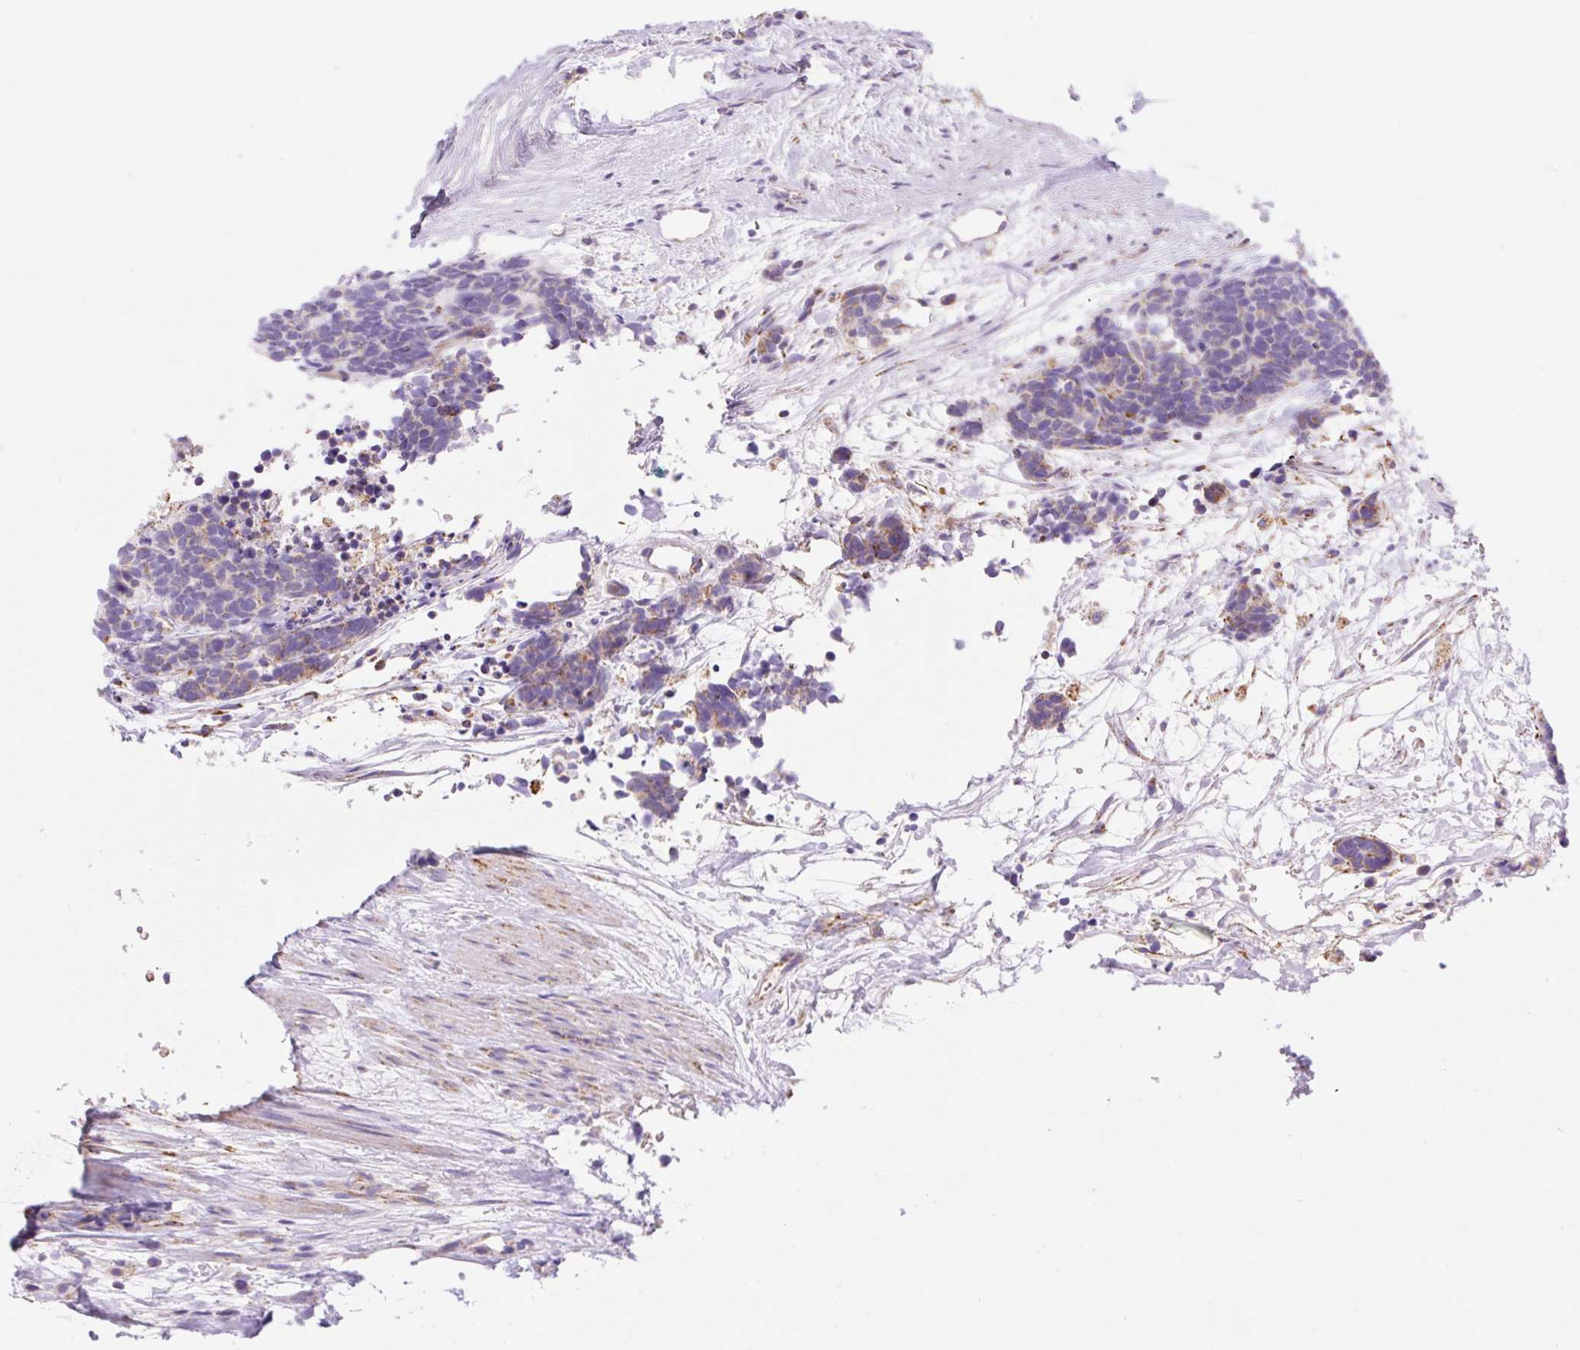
{"staining": {"intensity": "weak", "quantity": "25%-75%", "location": "cytoplasmic/membranous"}, "tissue": "carcinoid", "cell_type": "Tumor cells", "image_type": "cancer", "snomed": [{"axis": "morphology", "description": "Carcinoma, NOS"}, {"axis": "morphology", "description": "Carcinoid, malignant, NOS"}, {"axis": "topography", "description": "Prostate"}], "caption": "IHC (DAB) staining of carcinoid shows weak cytoplasmic/membranous protein expression in about 25%-75% of tumor cells.", "gene": "ETNK2", "patient": {"sex": "male", "age": 57}}